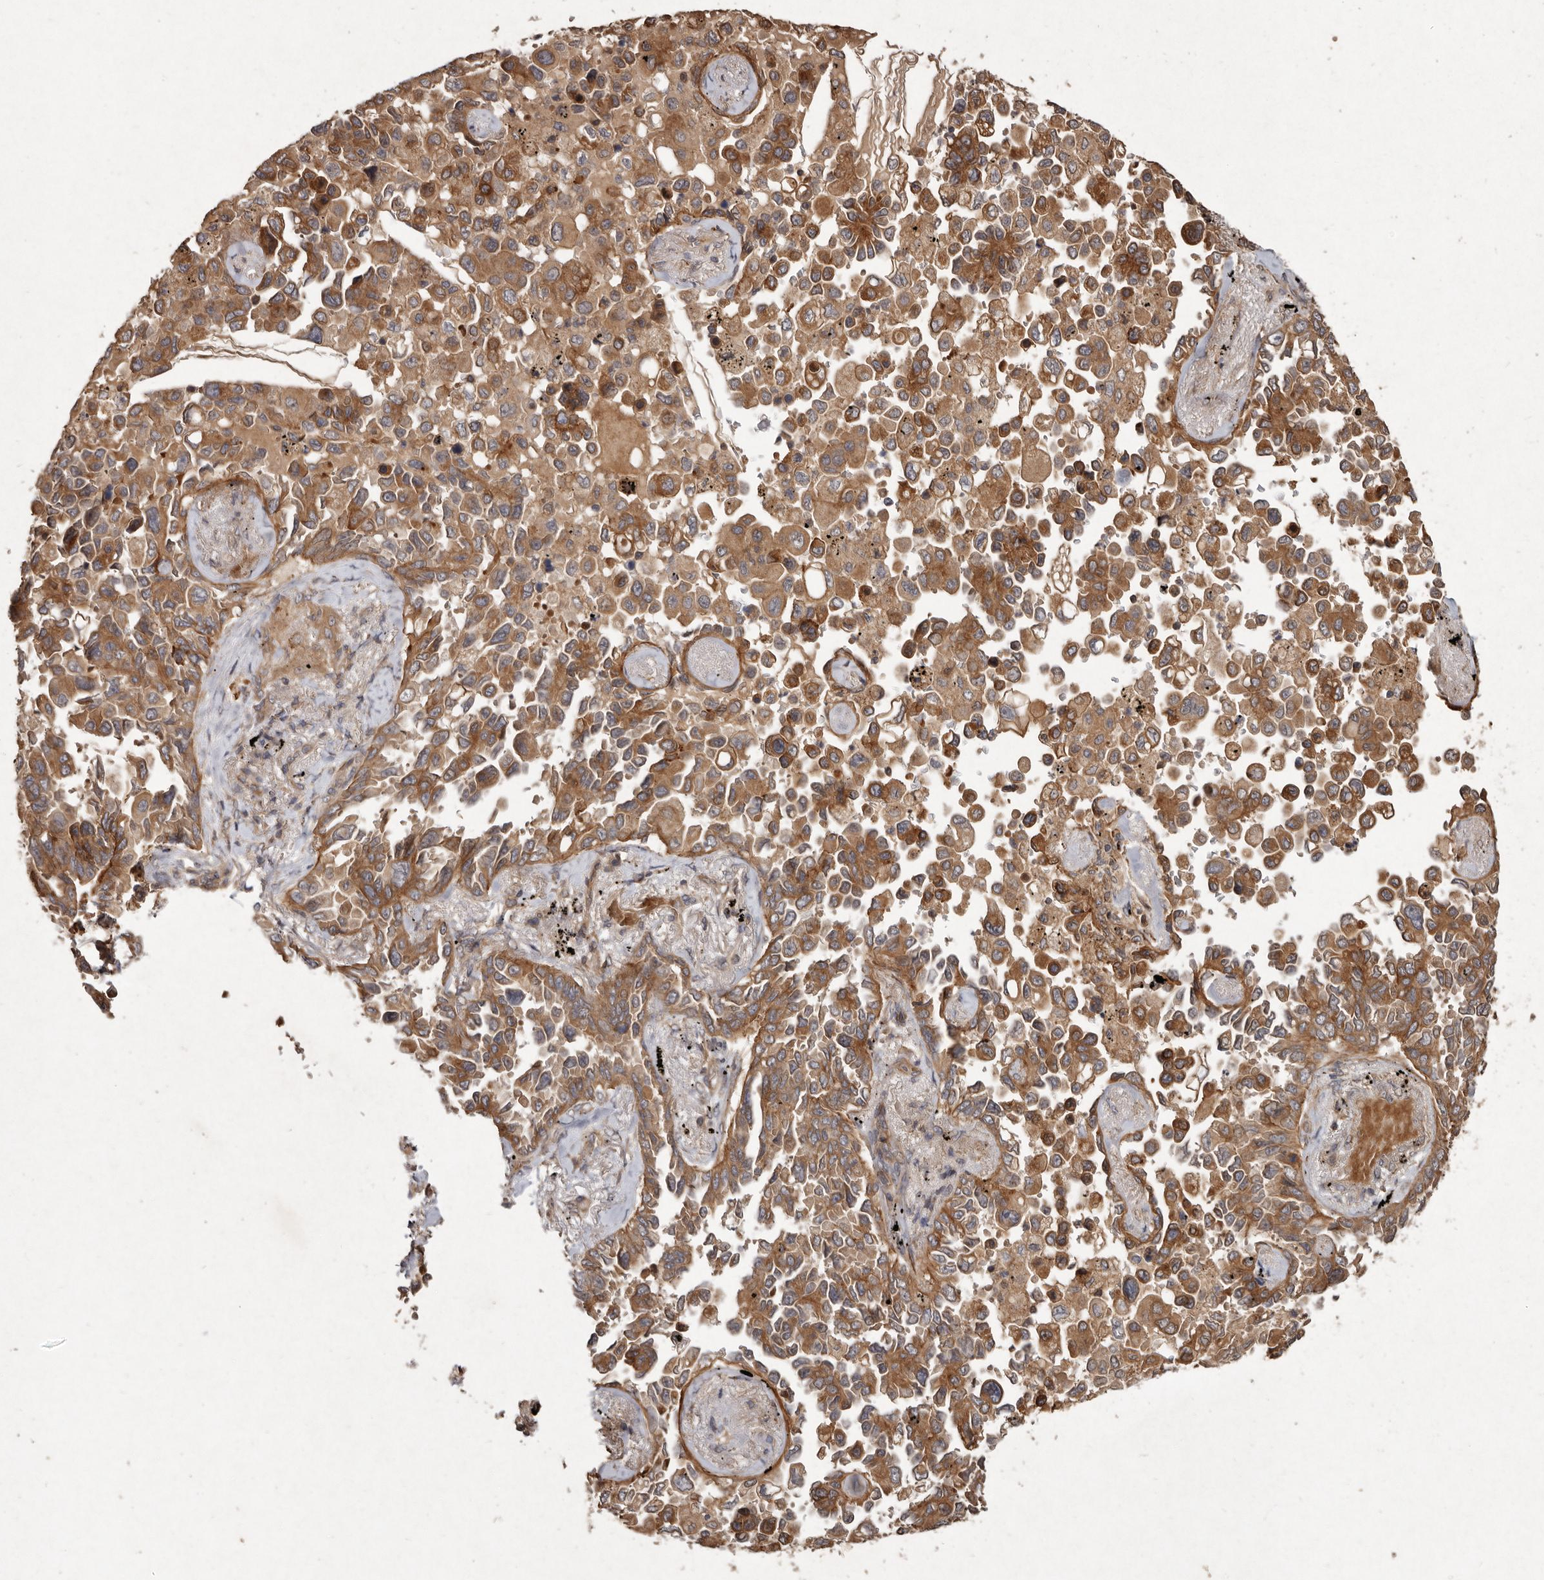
{"staining": {"intensity": "moderate", "quantity": ">75%", "location": "cytoplasmic/membranous"}, "tissue": "lung cancer", "cell_type": "Tumor cells", "image_type": "cancer", "snomed": [{"axis": "morphology", "description": "Adenocarcinoma, NOS"}, {"axis": "topography", "description": "Lung"}], "caption": "The immunohistochemical stain highlights moderate cytoplasmic/membranous staining in tumor cells of adenocarcinoma (lung) tissue.", "gene": "SEMA3A", "patient": {"sex": "female", "age": 67}}